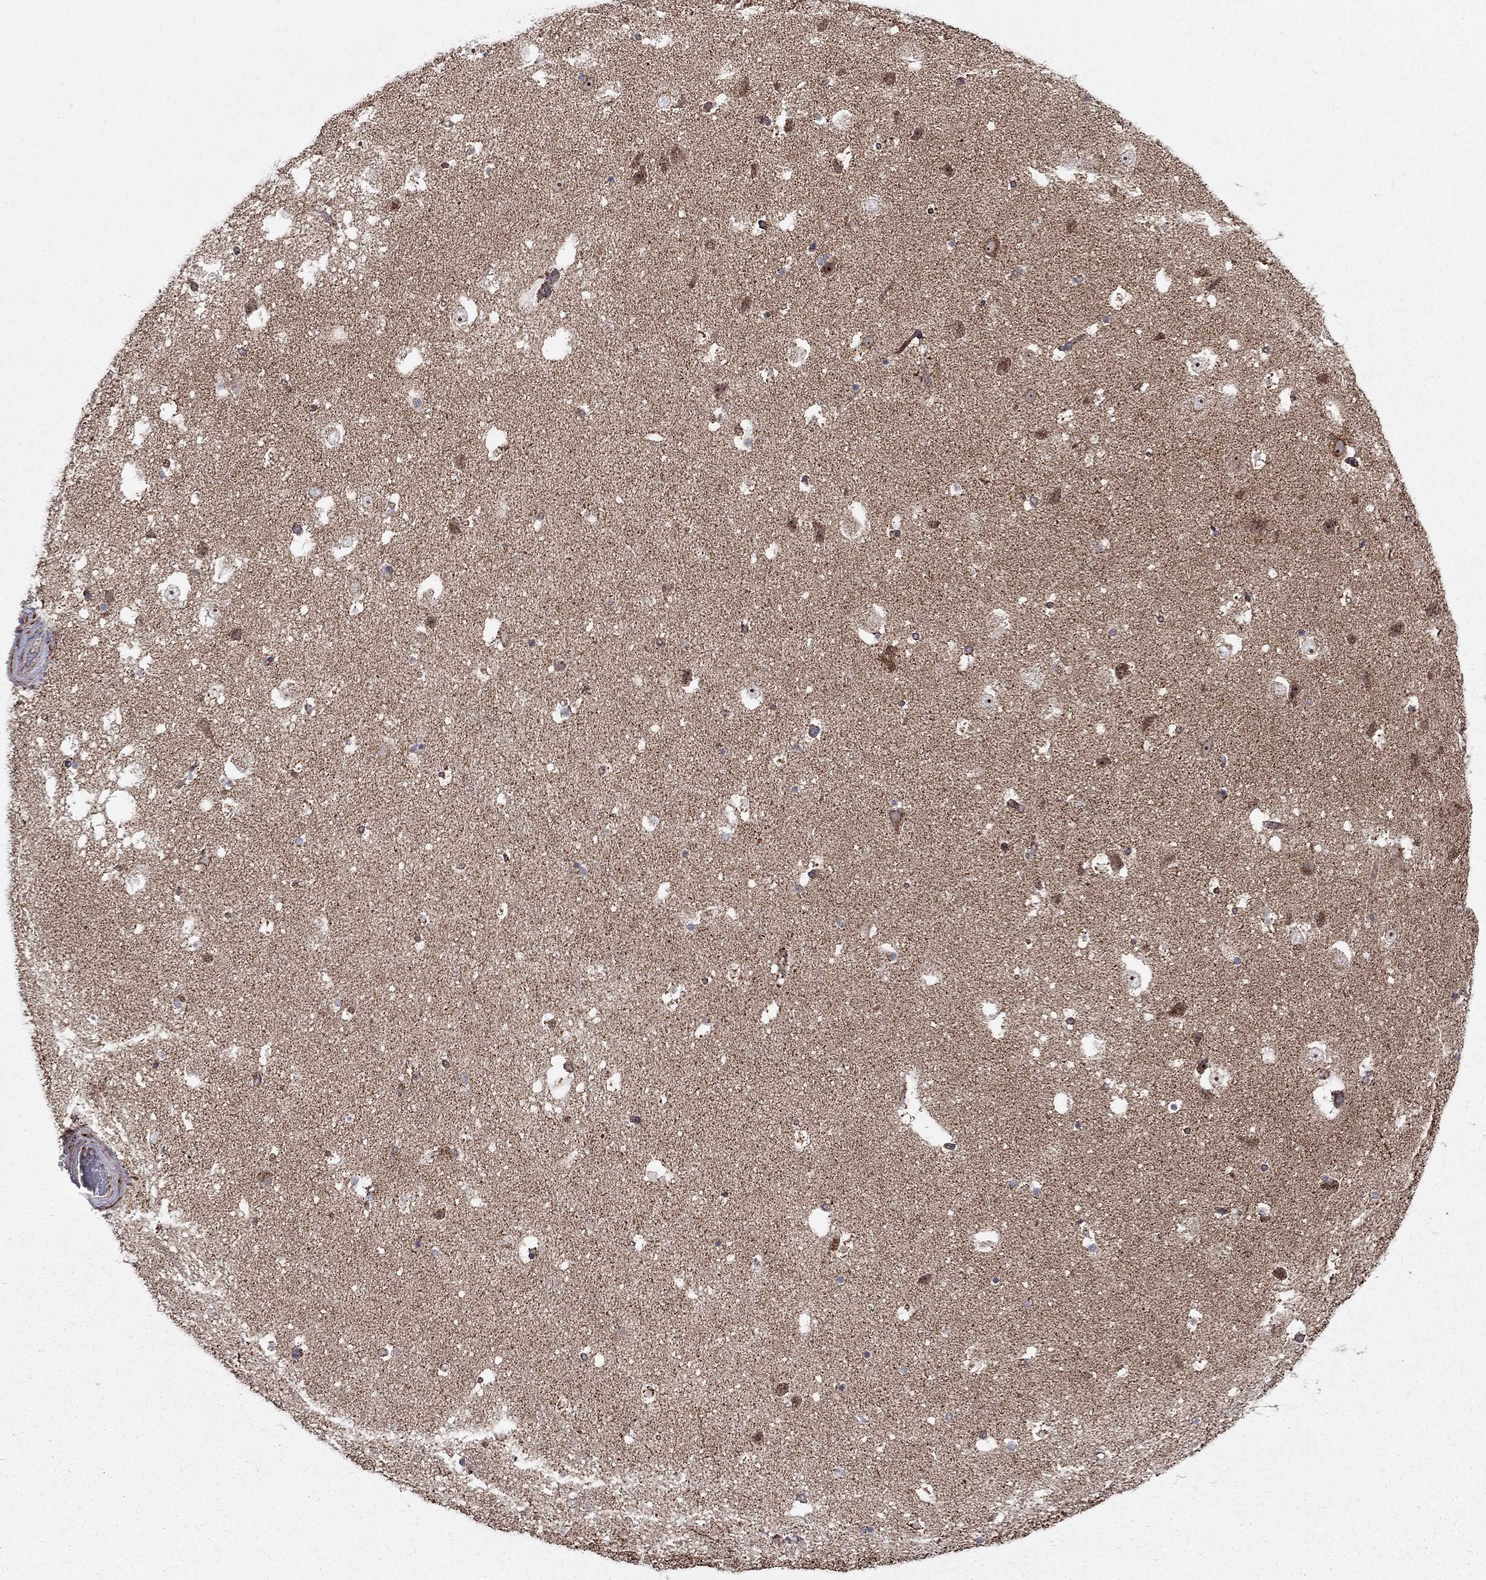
{"staining": {"intensity": "moderate", "quantity": "<25%", "location": "cytoplasmic/membranous"}, "tissue": "hippocampus", "cell_type": "Glial cells", "image_type": "normal", "snomed": [{"axis": "morphology", "description": "Normal tissue, NOS"}, {"axis": "topography", "description": "Hippocampus"}], "caption": "The photomicrograph reveals a brown stain indicating the presence of a protein in the cytoplasmic/membranous of glial cells in hippocampus.", "gene": "ALDH1B1", "patient": {"sex": "male", "age": 51}}